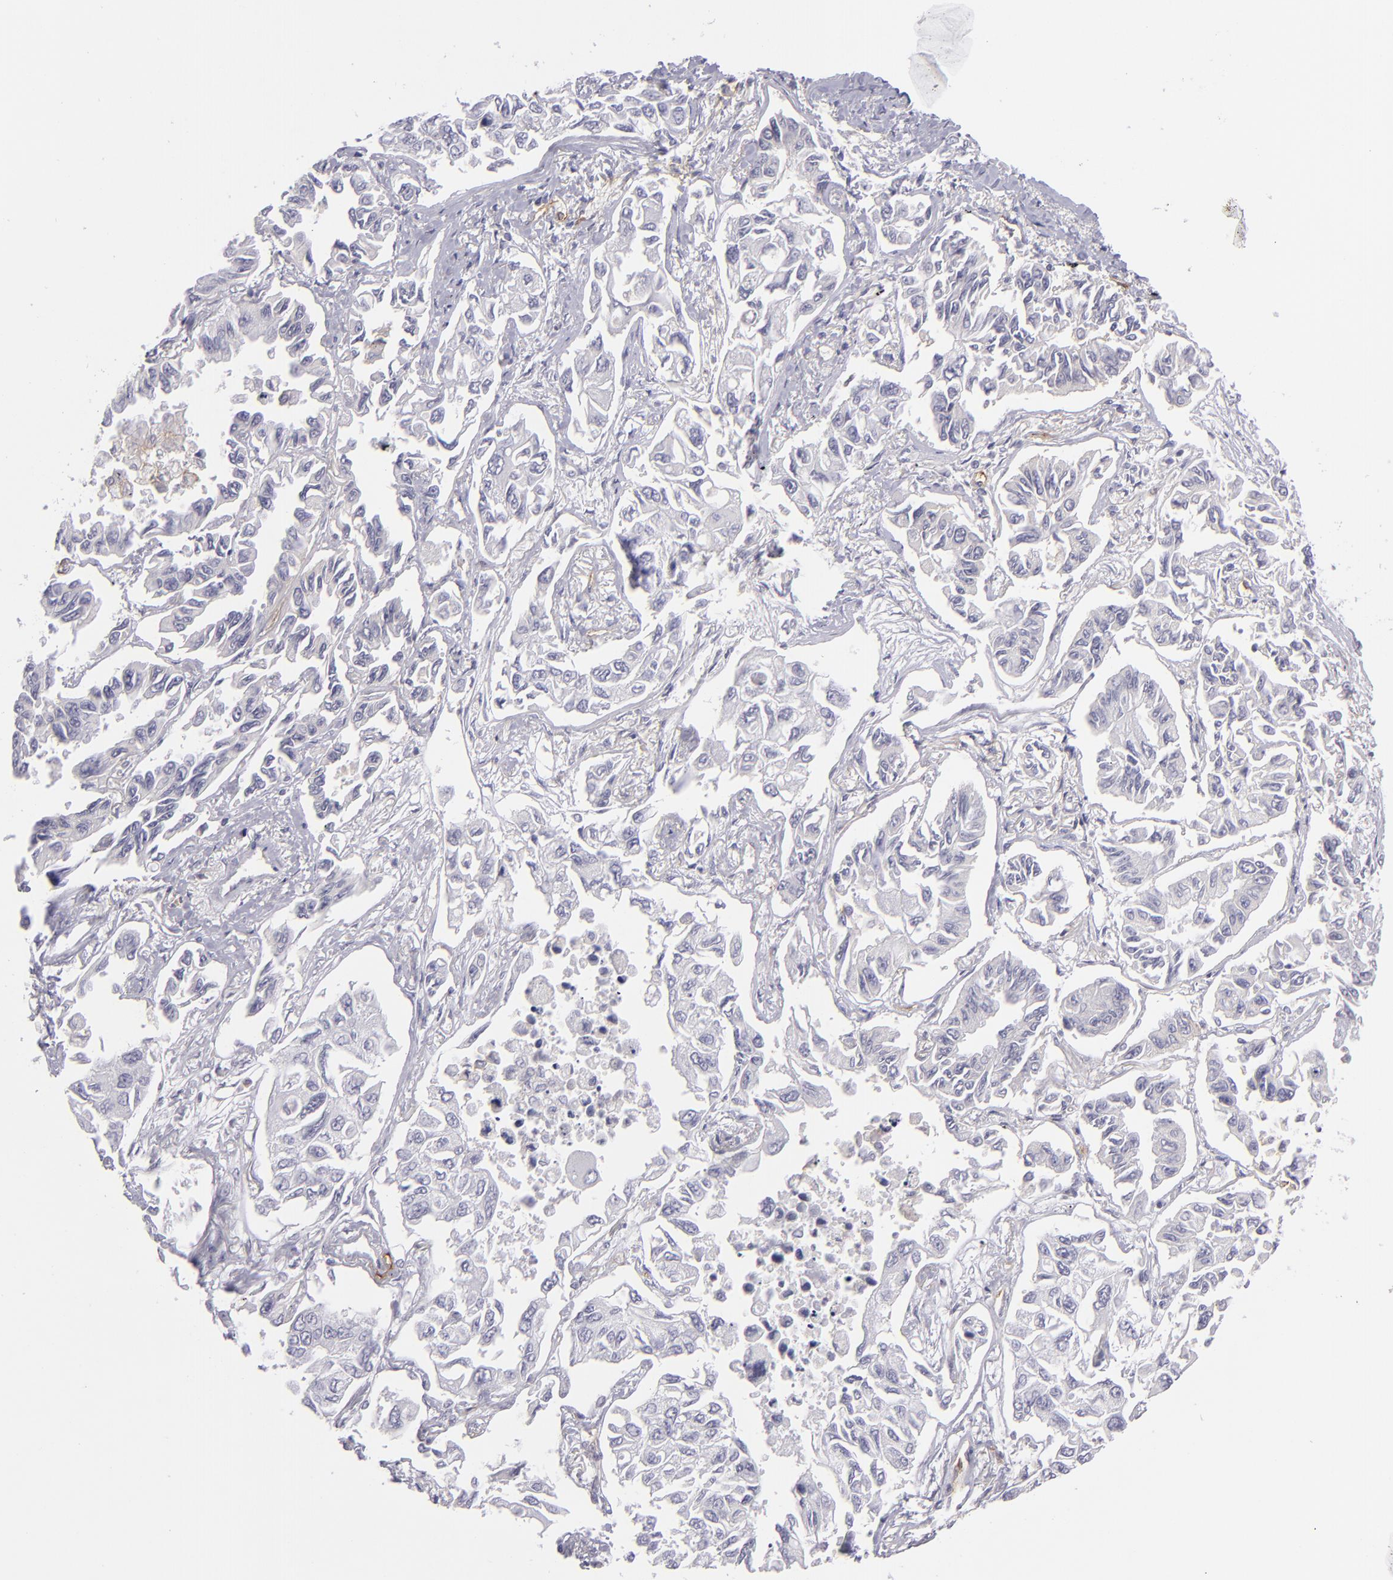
{"staining": {"intensity": "moderate", "quantity": "<25%", "location": "cytoplasmic/membranous"}, "tissue": "lung cancer", "cell_type": "Tumor cells", "image_type": "cancer", "snomed": [{"axis": "morphology", "description": "Adenocarcinoma, NOS"}, {"axis": "topography", "description": "Lung"}], "caption": "DAB (3,3'-diaminobenzidine) immunohistochemical staining of human lung cancer shows moderate cytoplasmic/membranous protein positivity in approximately <25% of tumor cells. (DAB (3,3'-diaminobenzidine) = brown stain, brightfield microscopy at high magnification).", "gene": "THBD", "patient": {"sex": "male", "age": 64}}